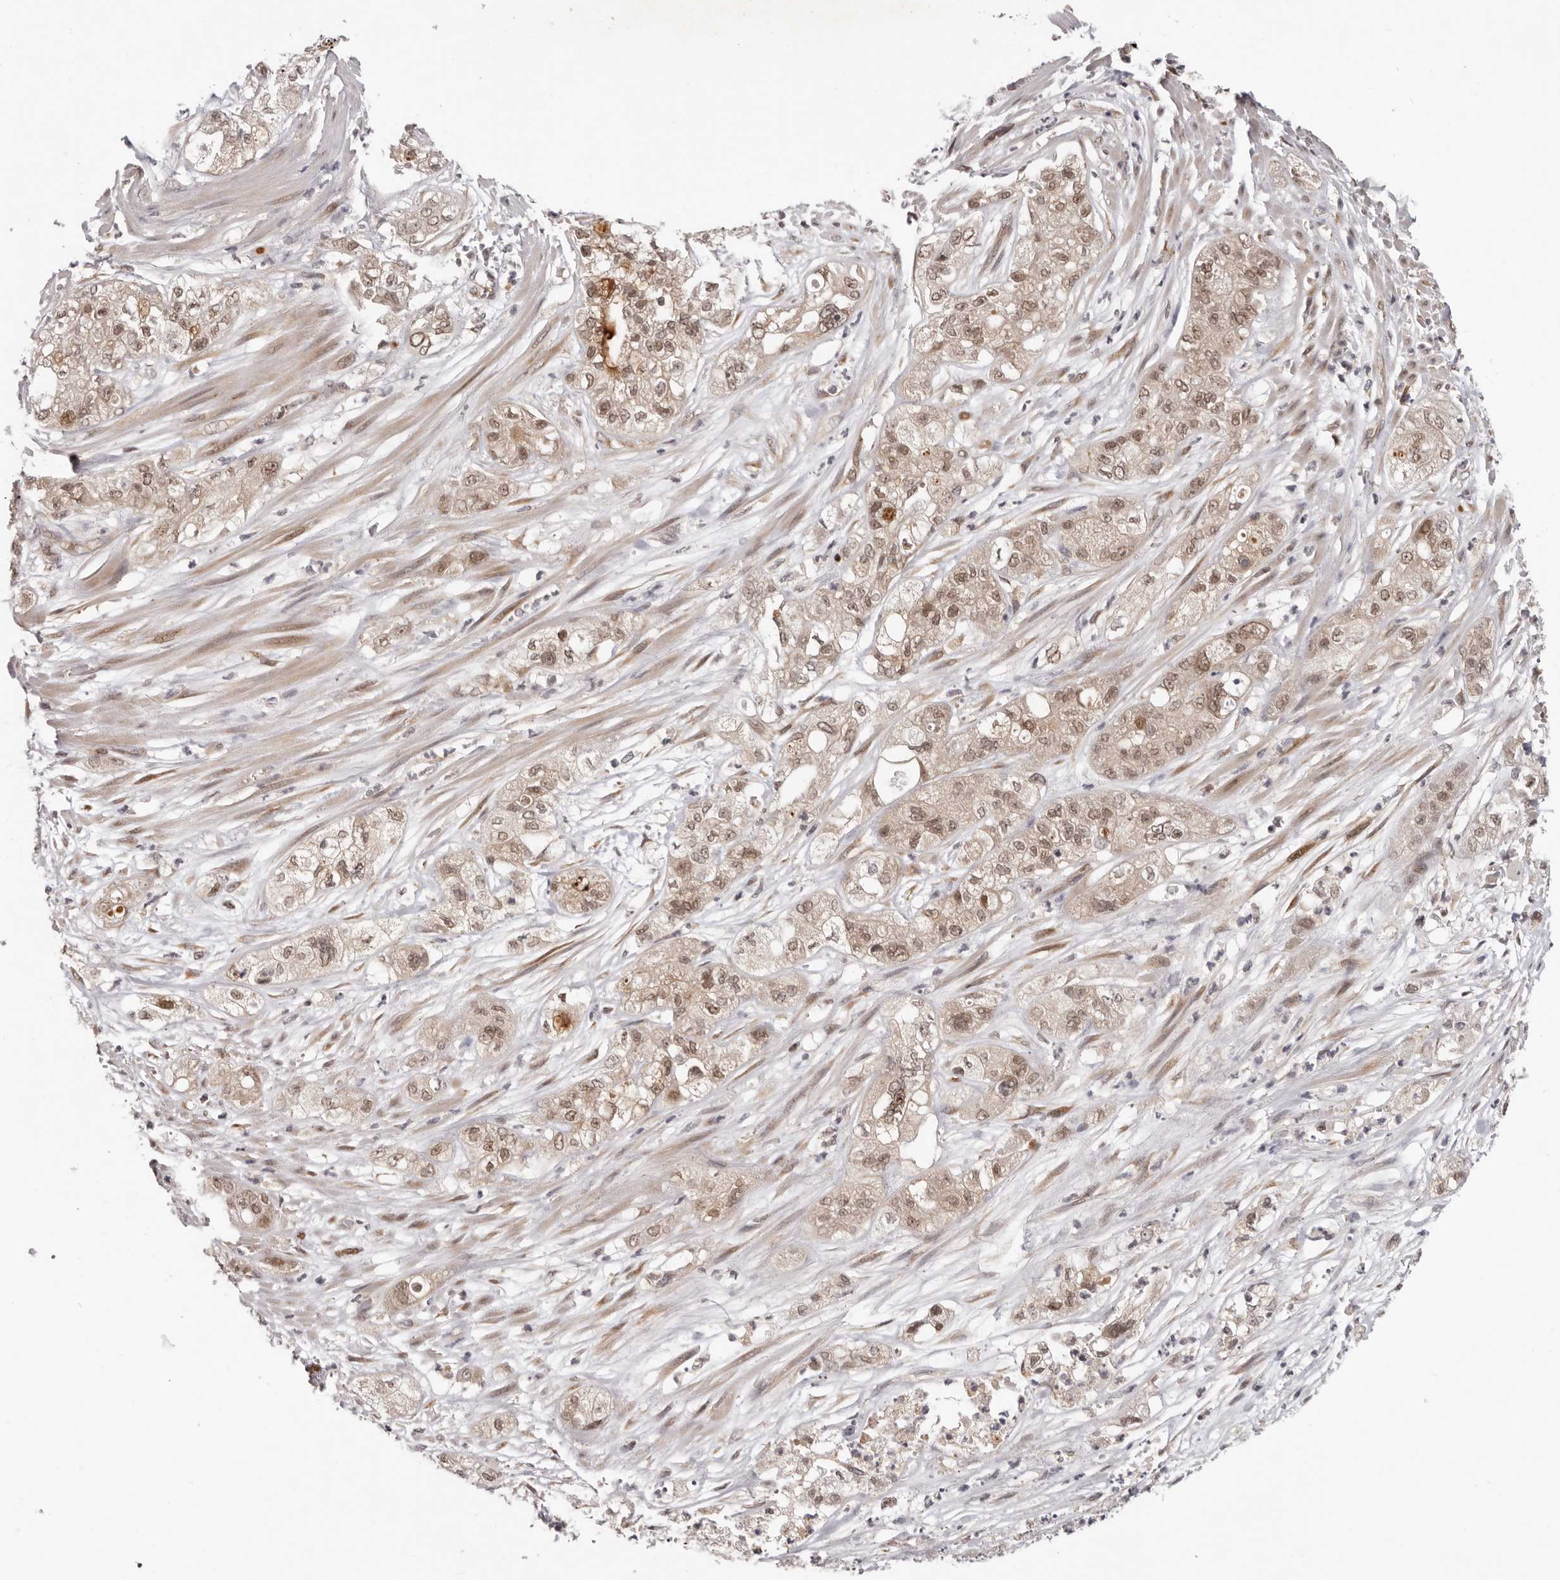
{"staining": {"intensity": "moderate", "quantity": ">75%", "location": "cytoplasmic/membranous,nuclear"}, "tissue": "pancreatic cancer", "cell_type": "Tumor cells", "image_type": "cancer", "snomed": [{"axis": "morphology", "description": "Adenocarcinoma, NOS"}, {"axis": "topography", "description": "Pancreas"}], "caption": "The micrograph demonstrates immunohistochemical staining of pancreatic adenocarcinoma. There is moderate cytoplasmic/membranous and nuclear expression is appreciated in about >75% of tumor cells.", "gene": "TBX5", "patient": {"sex": "female", "age": 78}}